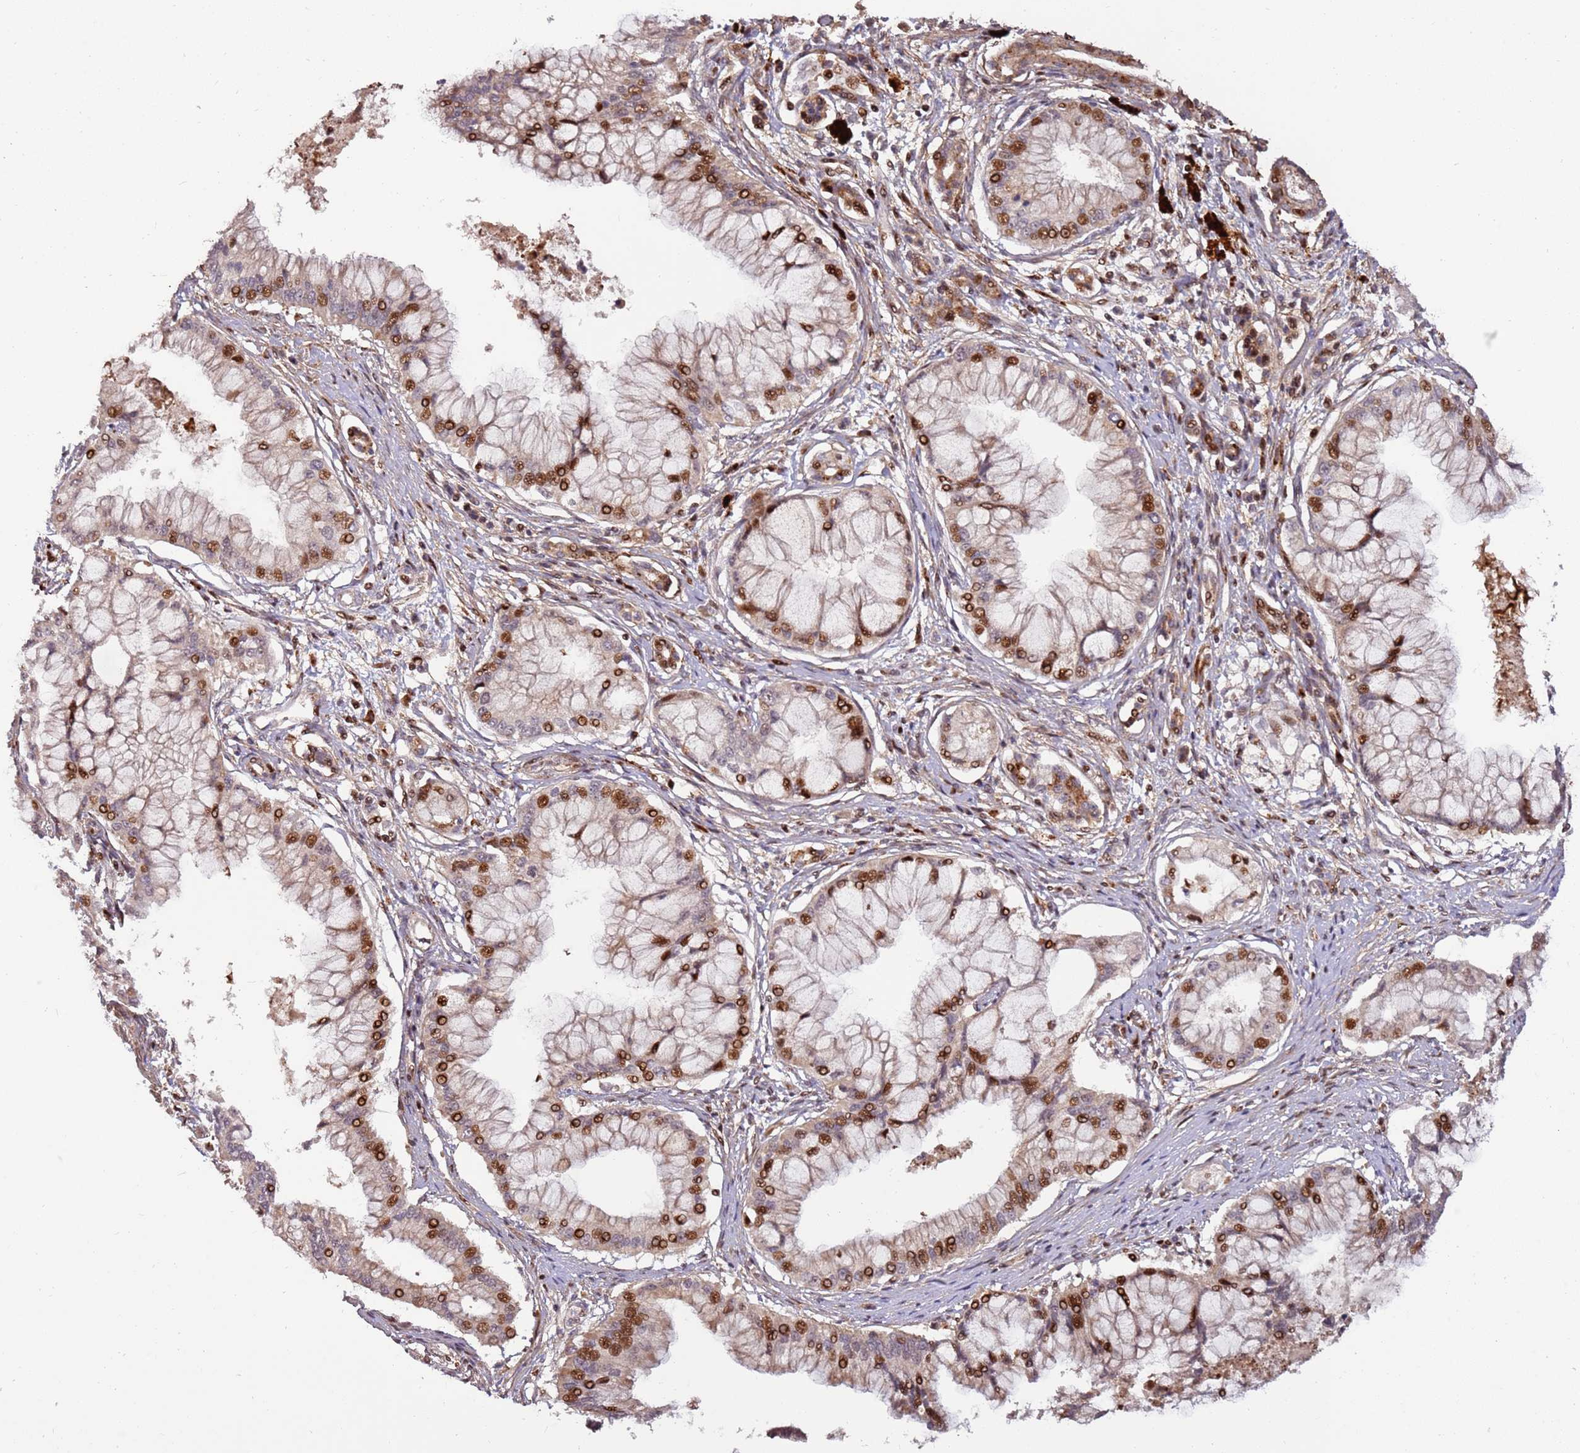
{"staining": {"intensity": "strong", "quantity": "25%-75%", "location": "nuclear"}, "tissue": "pancreatic cancer", "cell_type": "Tumor cells", "image_type": "cancer", "snomed": [{"axis": "morphology", "description": "Adenocarcinoma, NOS"}, {"axis": "topography", "description": "Pancreas"}], "caption": "Protein expression analysis of pancreatic cancer reveals strong nuclear positivity in about 25%-75% of tumor cells.", "gene": "RHBDL1", "patient": {"sex": "male", "age": 46}}